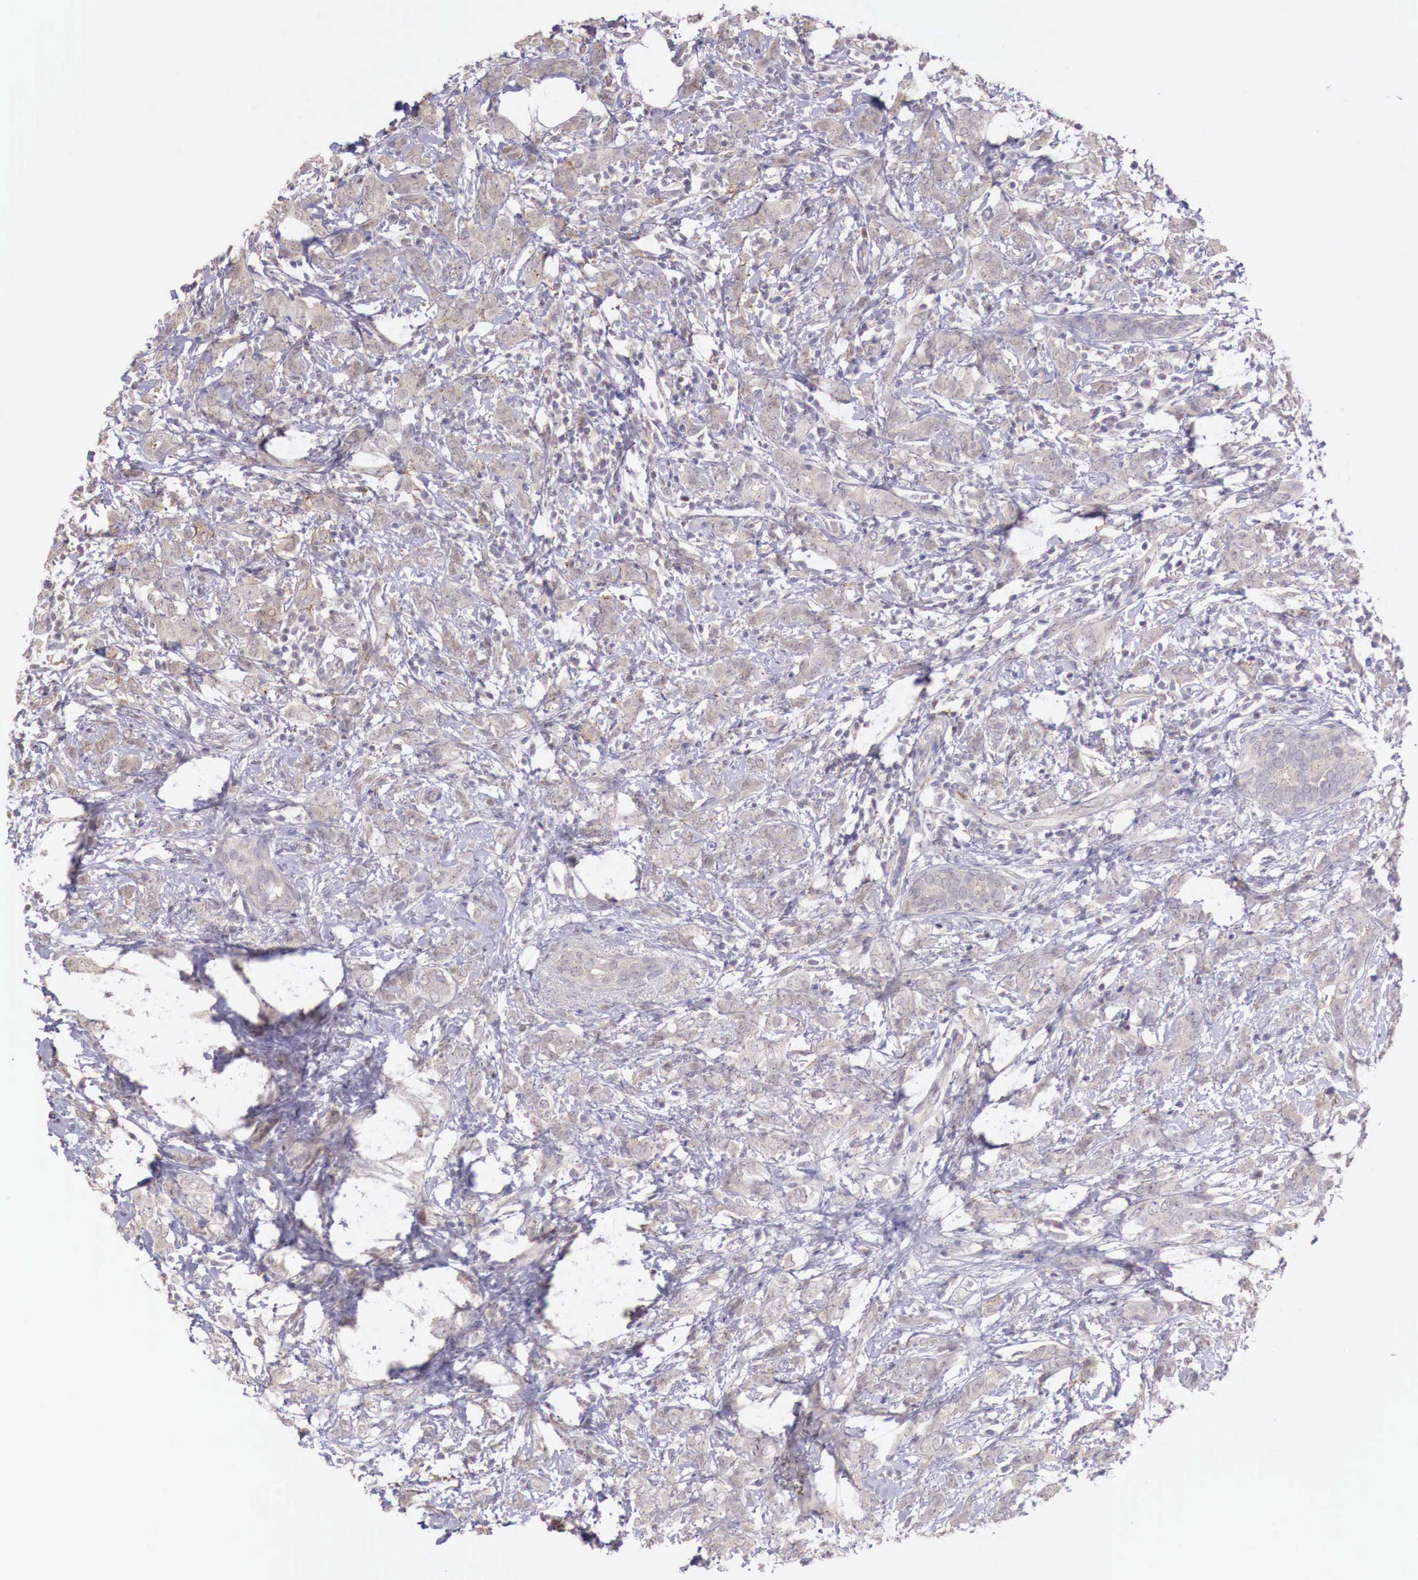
{"staining": {"intensity": "weak", "quantity": "25%-75%", "location": "cytoplasmic/membranous"}, "tissue": "breast cancer", "cell_type": "Tumor cells", "image_type": "cancer", "snomed": [{"axis": "morphology", "description": "Duct carcinoma"}, {"axis": "topography", "description": "Breast"}], "caption": "Immunohistochemistry (IHC) (DAB (3,3'-diaminobenzidine)) staining of breast cancer (infiltrating ductal carcinoma) demonstrates weak cytoplasmic/membranous protein expression in about 25%-75% of tumor cells.", "gene": "CHRDL1", "patient": {"sex": "female", "age": 53}}